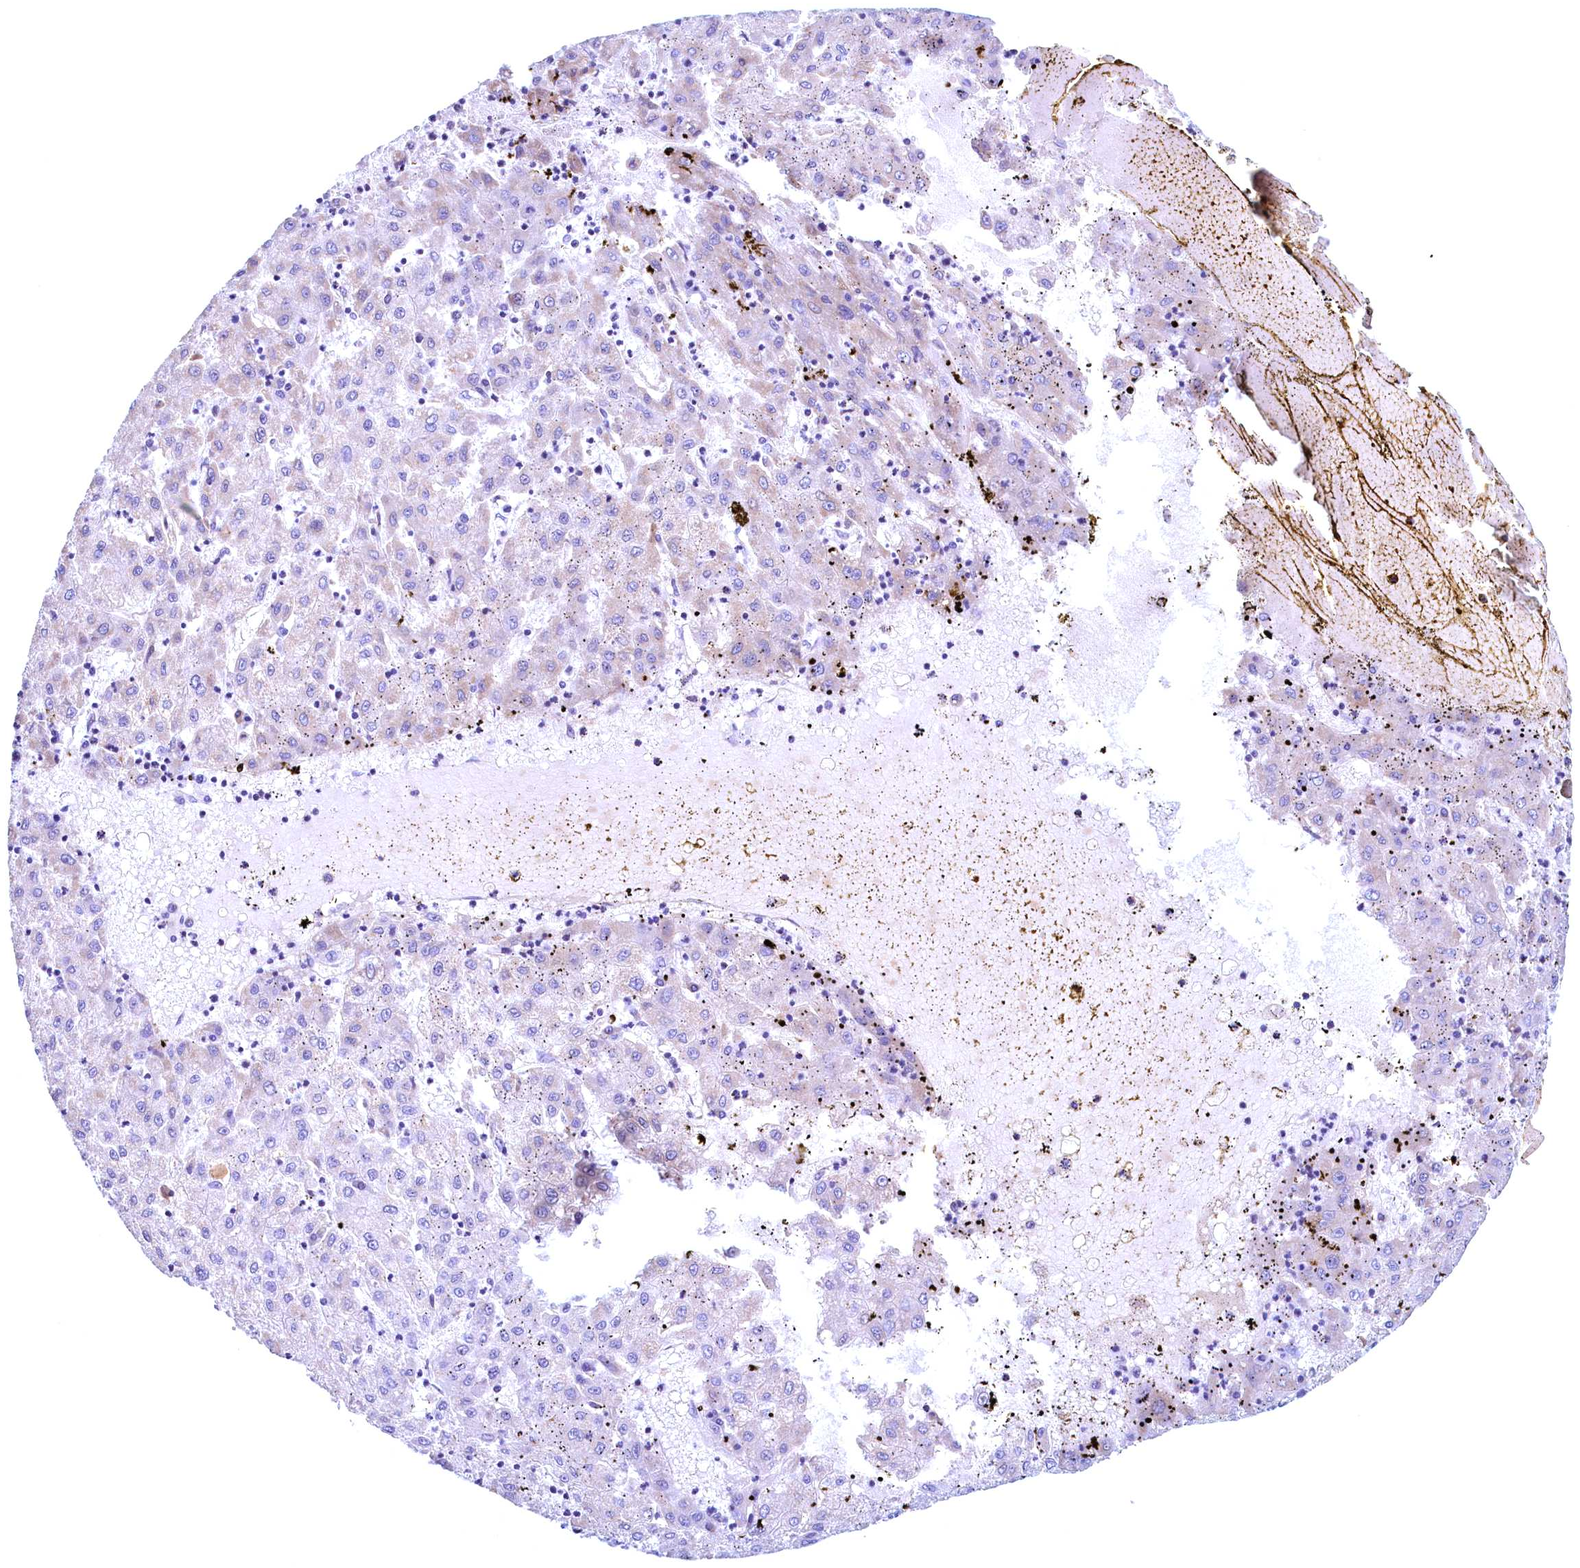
{"staining": {"intensity": "negative", "quantity": "none", "location": "none"}, "tissue": "liver cancer", "cell_type": "Tumor cells", "image_type": "cancer", "snomed": [{"axis": "morphology", "description": "Carcinoma, Hepatocellular, NOS"}, {"axis": "topography", "description": "Liver"}], "caption": "An immunohistochemistry photomicrograph of liver hepatocellular carcinoma is shown. There is no staining in tumor cells of liver hepatocellular carcinoma.", "gene": "MAP1LC3A", "patient": {"sex": "male", "age": 72}}